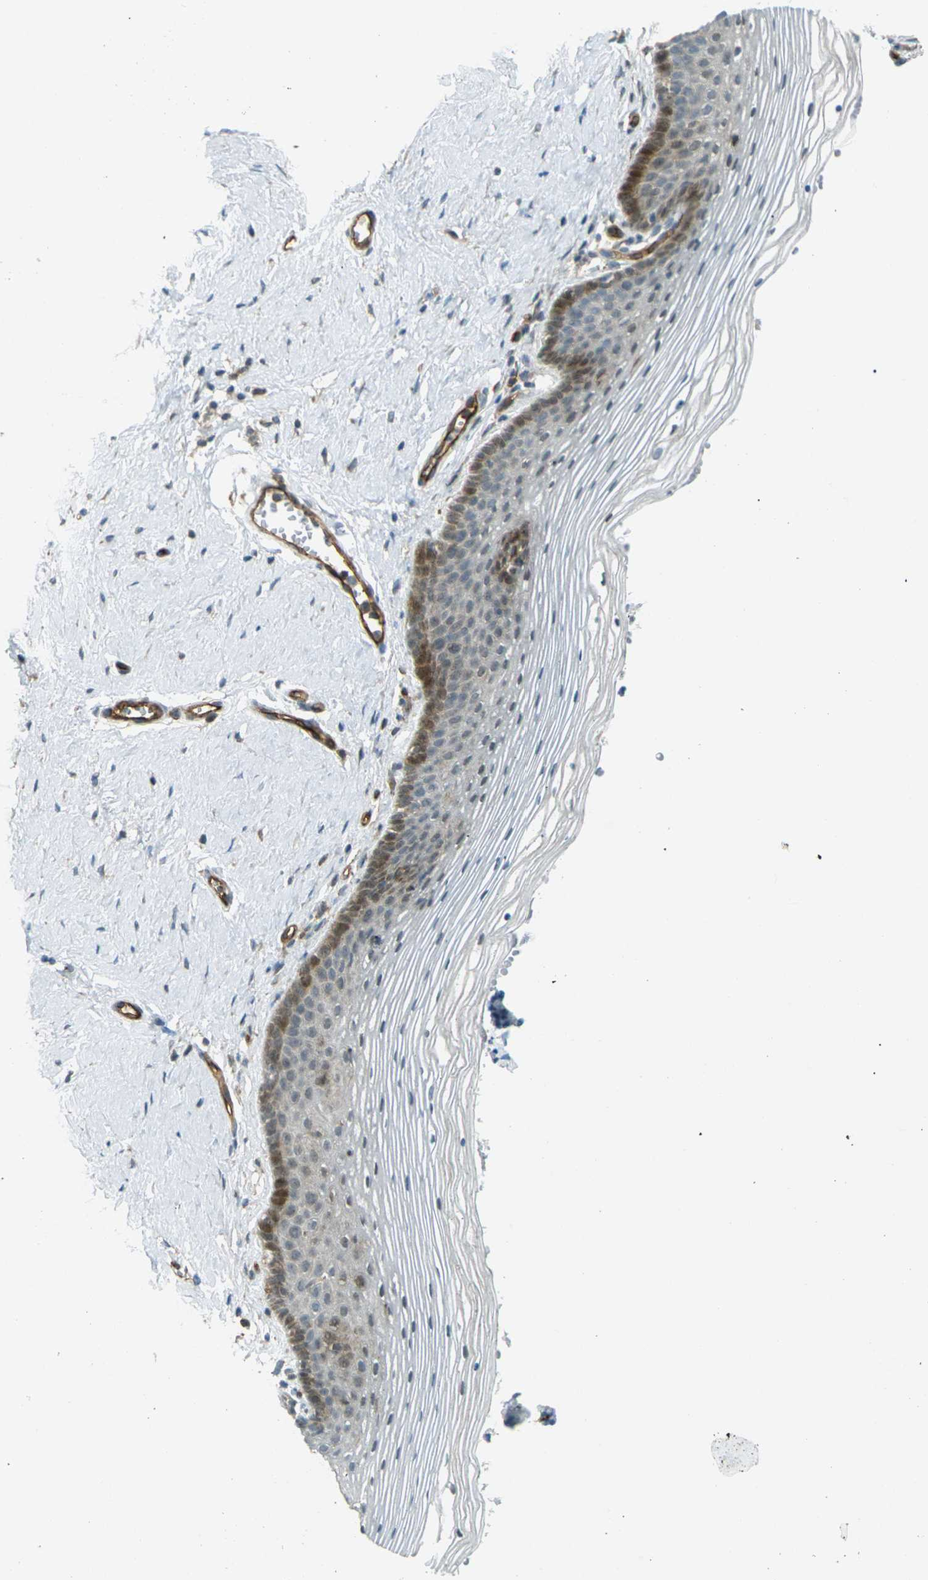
{"staining": {"intensity": "moderate", "quantity": "<25%", "location": "cytoplasmic/membranous"}, "tissue": "vagina", "cell_type": "Squamous epithelial cells", "image_type": "normal", "snomed": [{"axis": "morphology", "description": "Normal tissue, NOS"}, {"axis": "topography", "description": "Vagina"}], "caption": "Protein analysis of normal vagina exhibits moderate cytoplasmic/membranous expression in approximately <25% of squamous epithelial cells. The protein of interest is shown in brown color, while the nuclei are stained blue.", "gene": "S1PR1", "patient": {"sex": "female", "age": 32}}